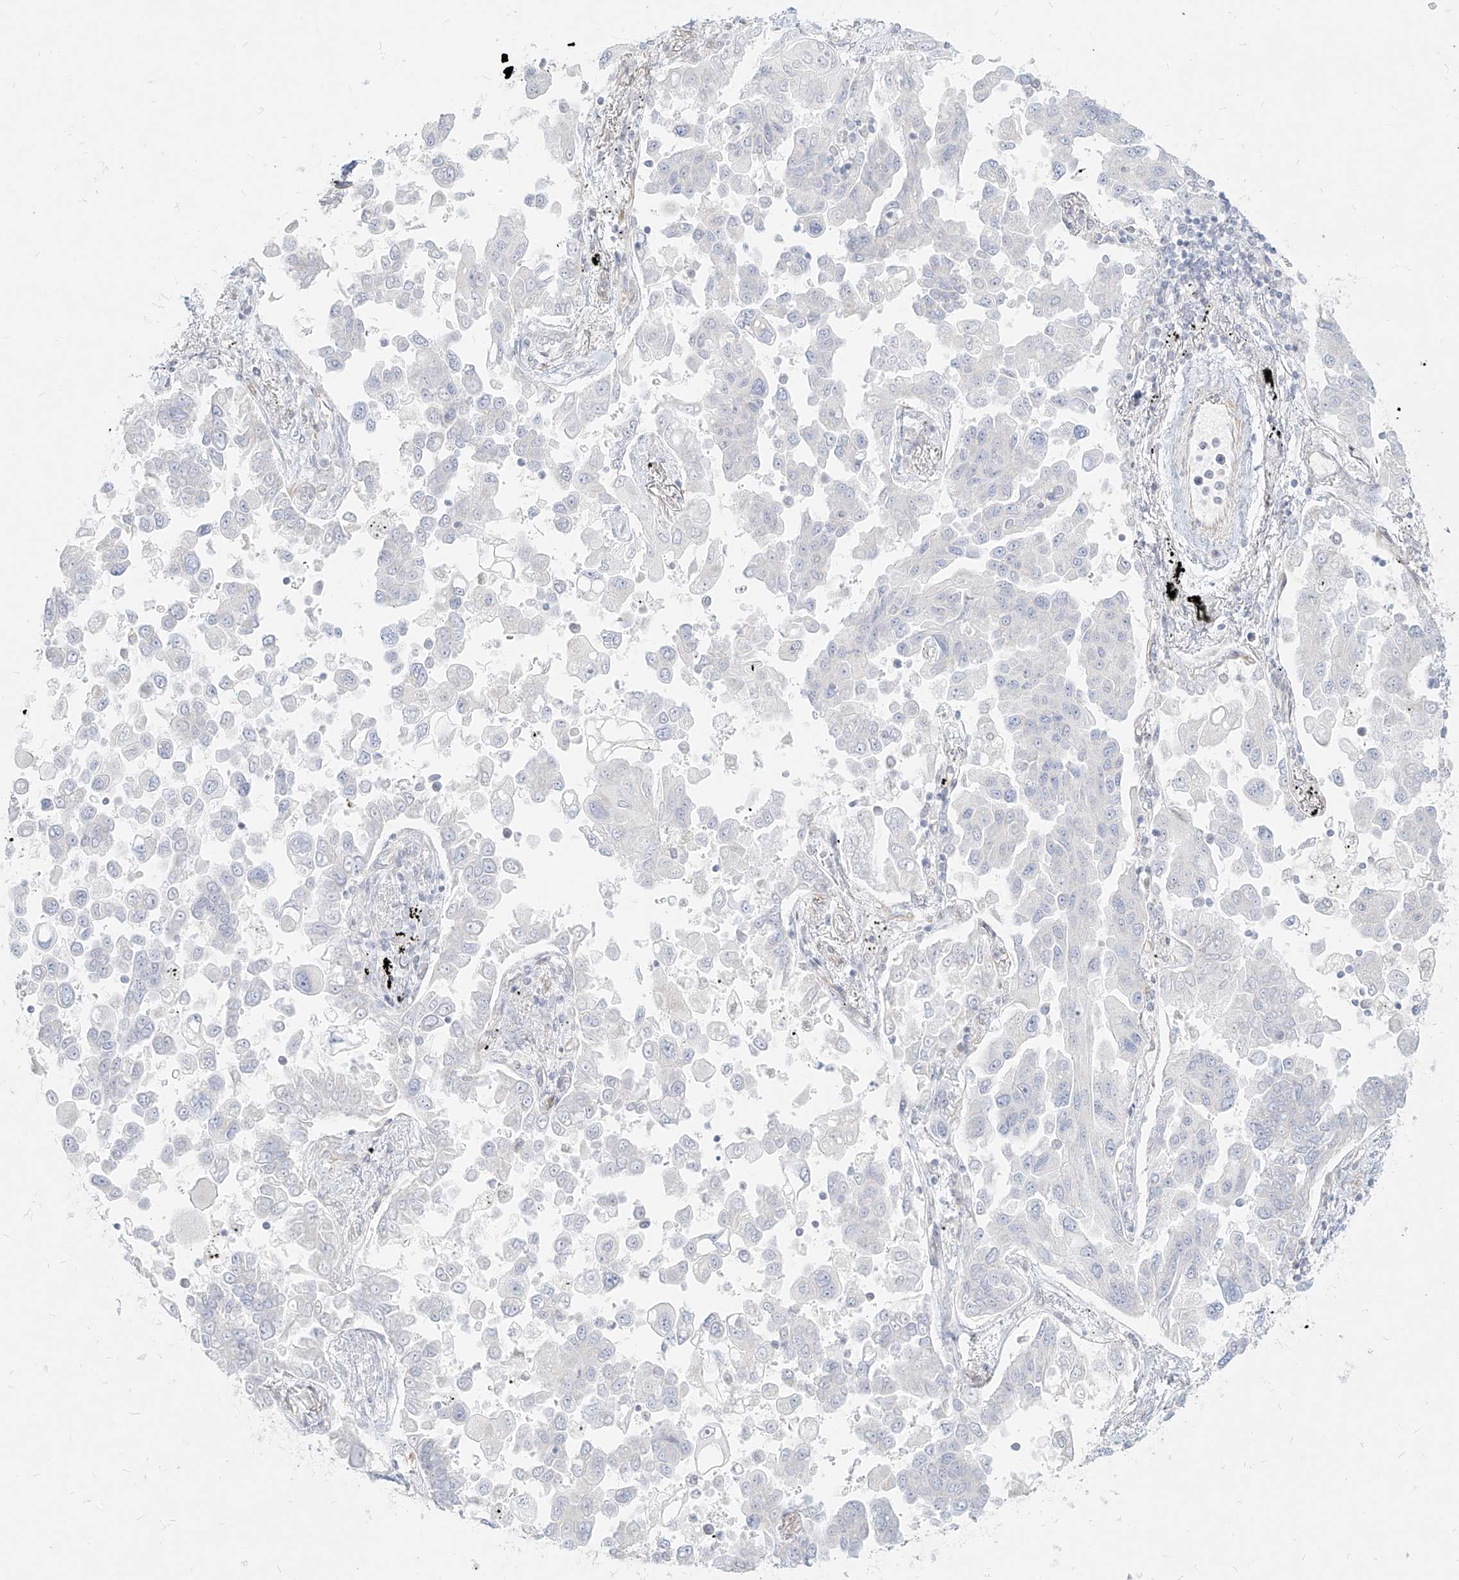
{"staining": {"intensity": "negative", "quantity": "none", "location": "none"}, "tissue": "lung cancer", "cell_type": "Tumor cells", "image_type": "cancer", "snomed": [{"axis": "morphology", "description": "Adenocarcinoma, NOS"}, {"axis": "topography", "description": "Lung"}], "caption": "DAB immunohistochemical staining of human lung cancer exhibits no significant expression in tumor cells.", "gene": "ITPKB", "patient": {"sex": "female", "age": 67}}